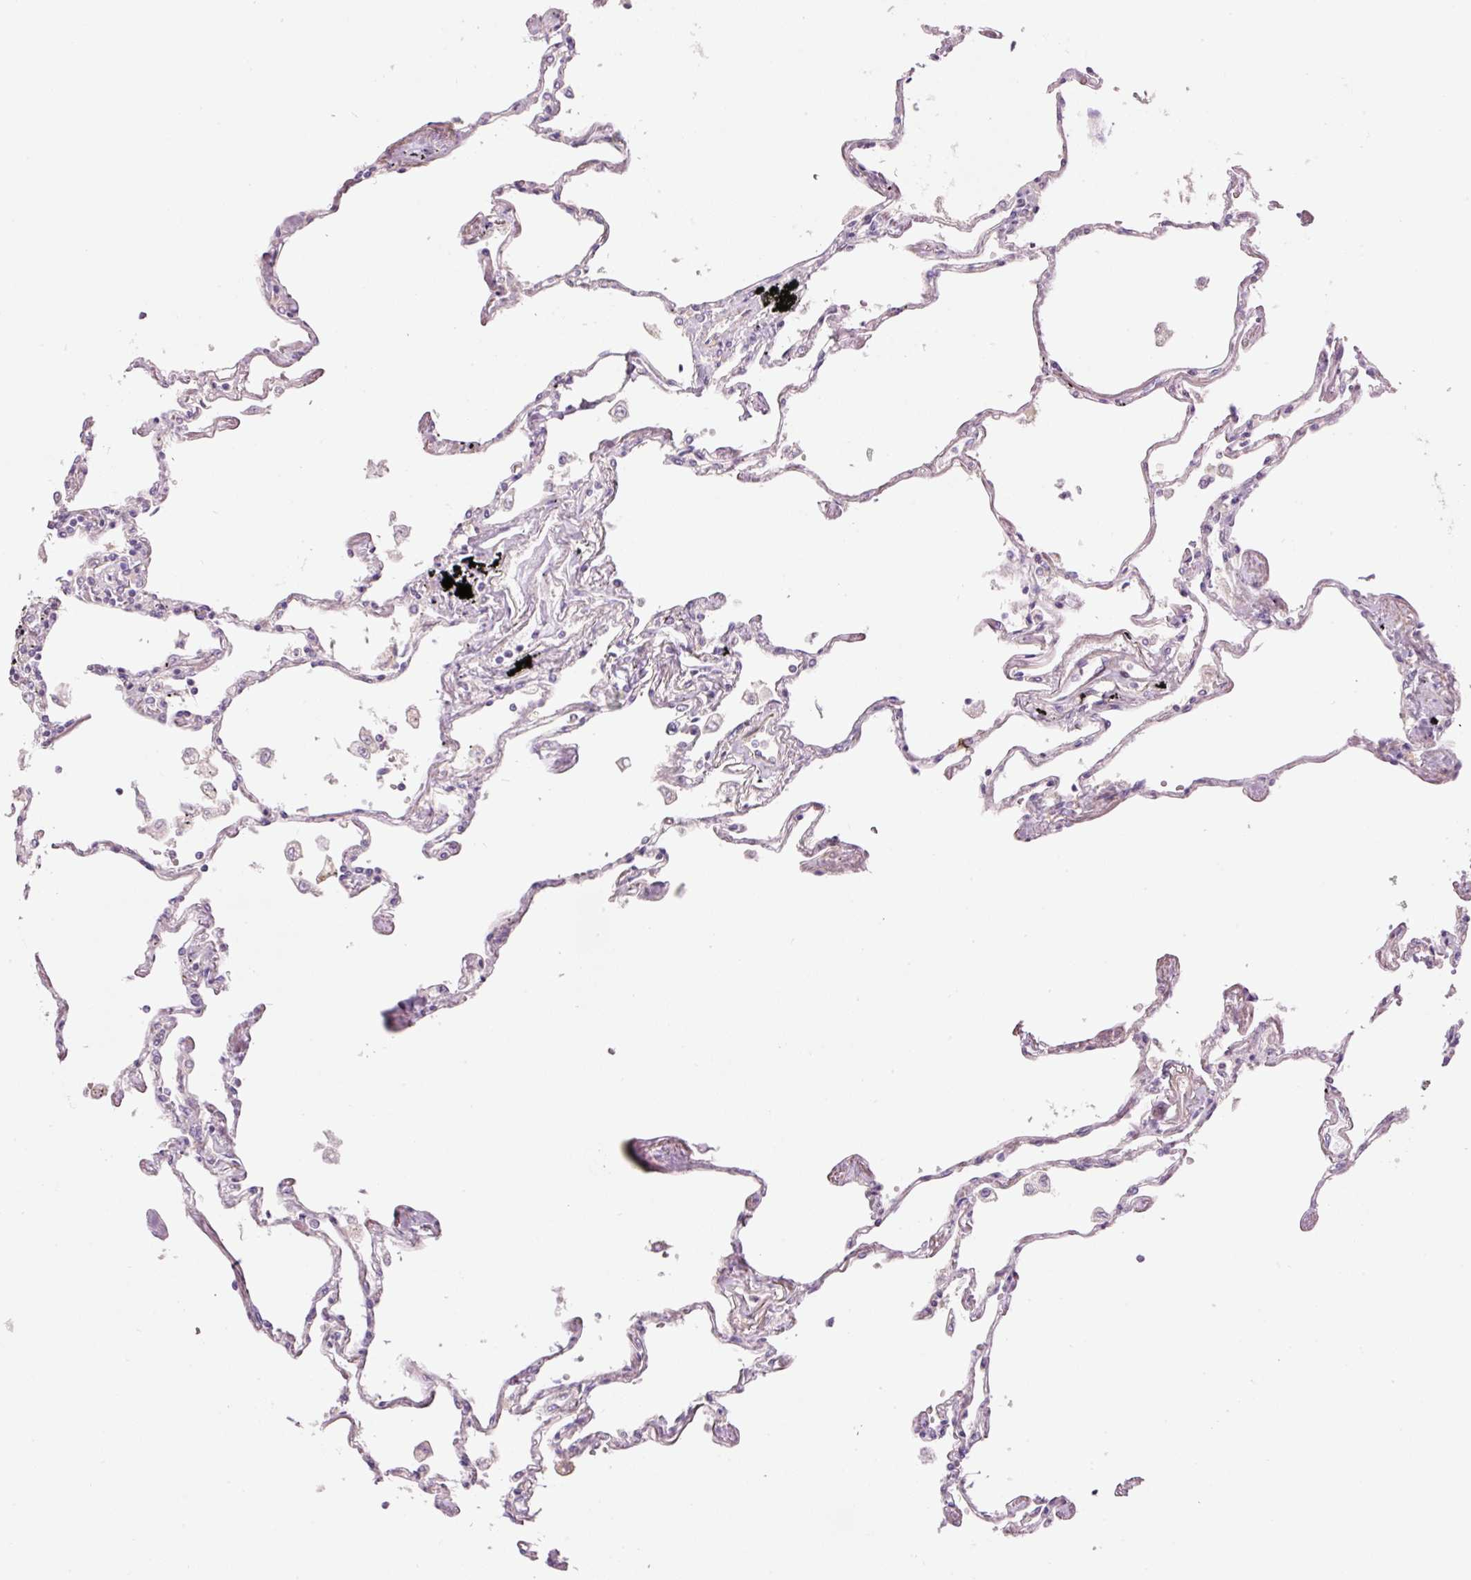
{"staining": {"intensity": "negative", "quantity": "none", "location": "none"}, "tissue": "lung", "cell_type": "Alveolar cells", "image_type": "normal", "snomed": [{"axis": "morphology", "description": "Normal tissue, NOS"}, {"axis": "topography", "description": "Lung"}], "caption": "DAB immunohistochemical staining of unremarkable human lung displays no significant staining in alveolar cells.", "gene": "SLC29A3", "patient": {"sex": "female", "age": 67}}